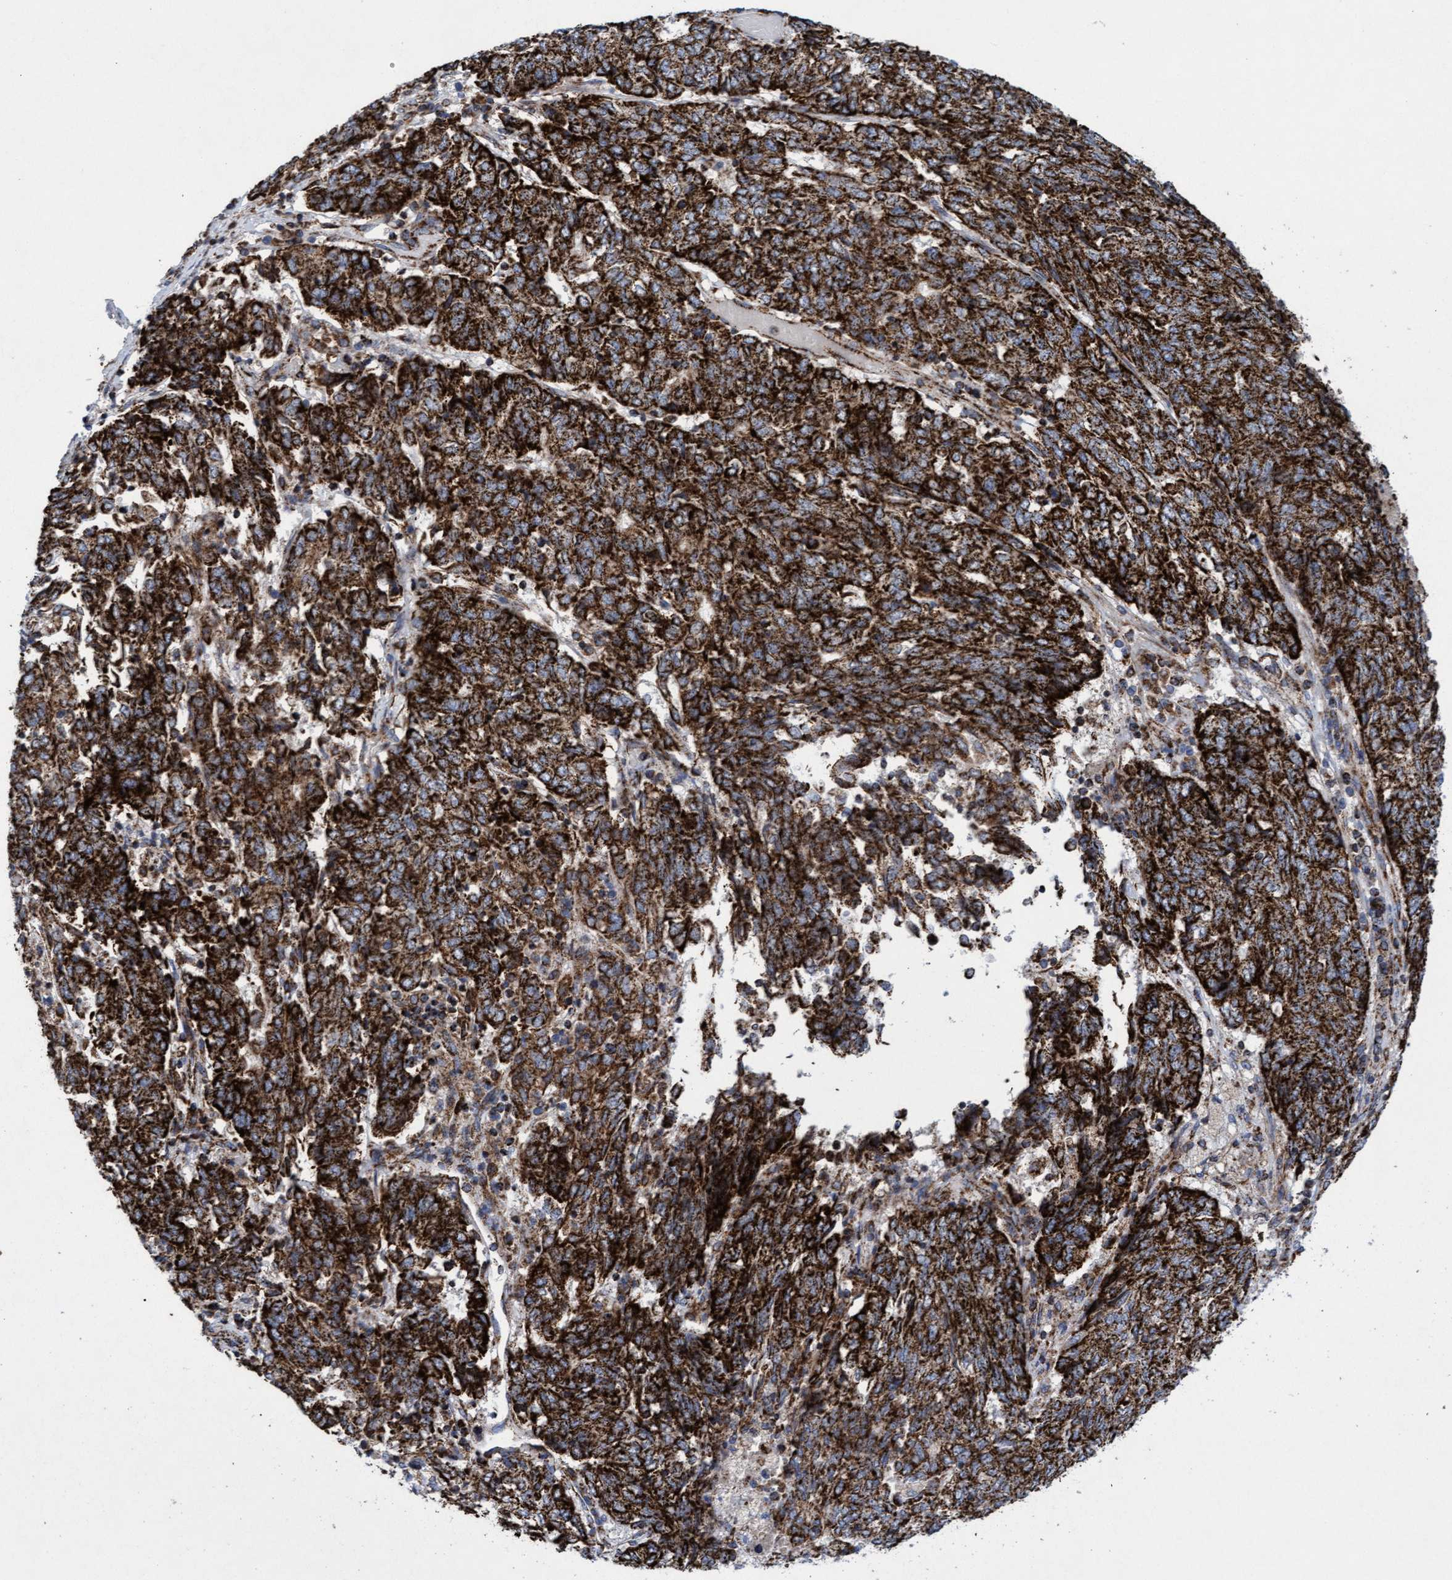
{"staining": {"intensity": "strong", "quantity": ">75%", "location": "cytoplasmic/membranous"}, "tissue": "endometrial cancer", "cell_type": "Tumor cells", "image_type": "cancer", "snomed": [{"axis": "morphology", "description": "Adenocarcinoma, NOS"}, {"axis": "topography", "description": "Endometrium"}], "caption": "The image demonstrates a brown stain indicating the presence of a protein in the cytoplasmic/membranous of tumor cells in endometrial cancer.", "gene": "MRPL38", "patient": {"sex": "female", "age": 80}}